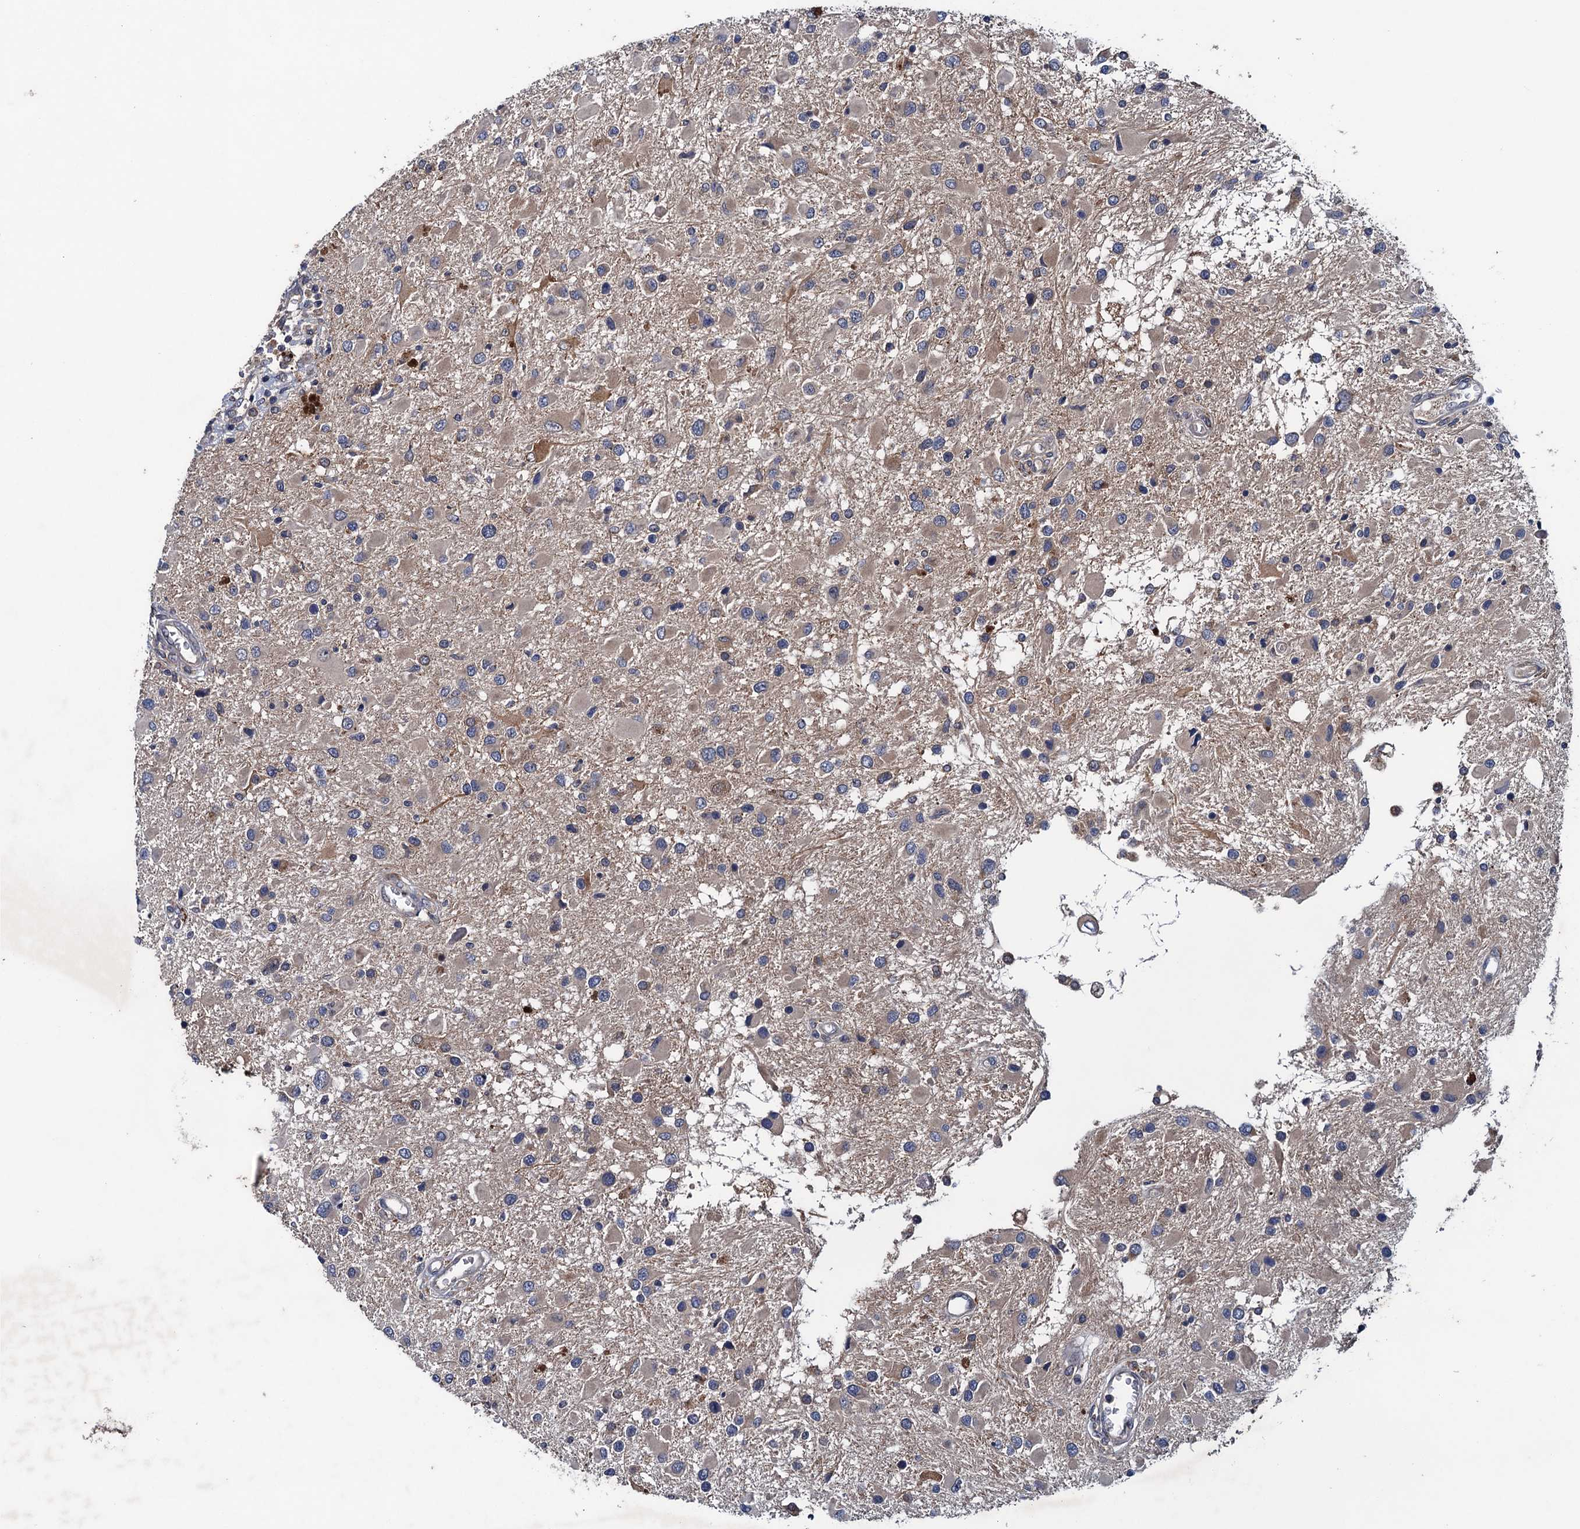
{"staining": {"intensity": "negative", "quantity": "none", "location": "none"}, "tissue": "glioma", "cell_type": "Tumor cells", "image_type": "cancer", "snomed": [{"axis": "morphology", "description": "Glioma, malignant, High grade"}, {"axis": "topography", "description": "Brain"}], "caption": "Malignant glioma (high-grade) was stained to show a protein in brown. There is no significant positivity in tumor cells.", "gene": "BLTP3B", "patient": {"sex": "male", "age": 53}}